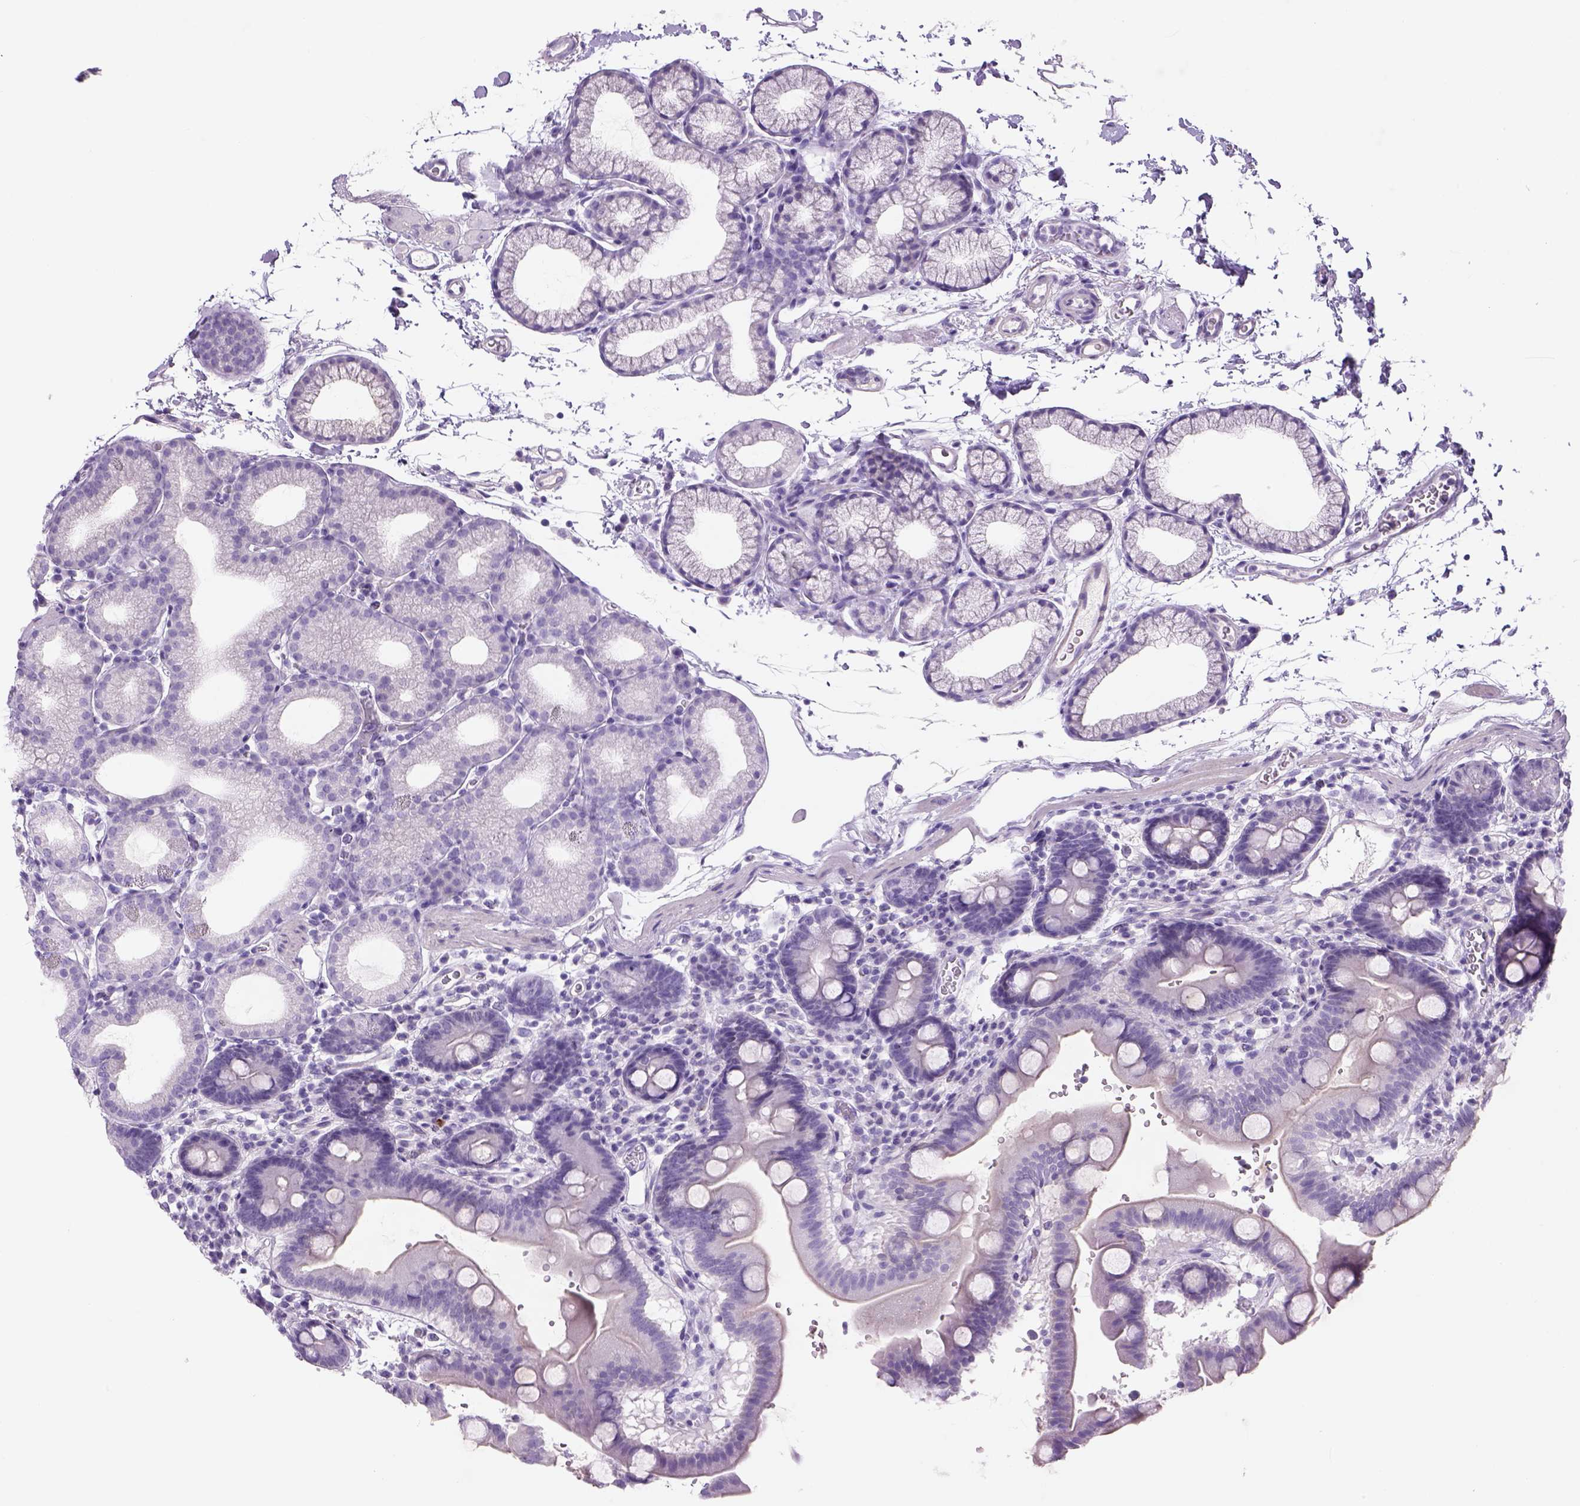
{"staining": {"intensity": "negative", "quantity": "none", "location": "none"}, "tissue": "duodenum", "cell_type": "Glandular cells", "image_type": "normal", "snomed": [{"axis": "morphology", "description": "Normal tissue, NOS"}, {"axis": "topography", "description": "Duodenum"}], "caption": "Image shows no significant protein staining in glandular cells of normal duodenum.", "gene": "TENM4", "patient": {"sex": "male", "age": 59}}